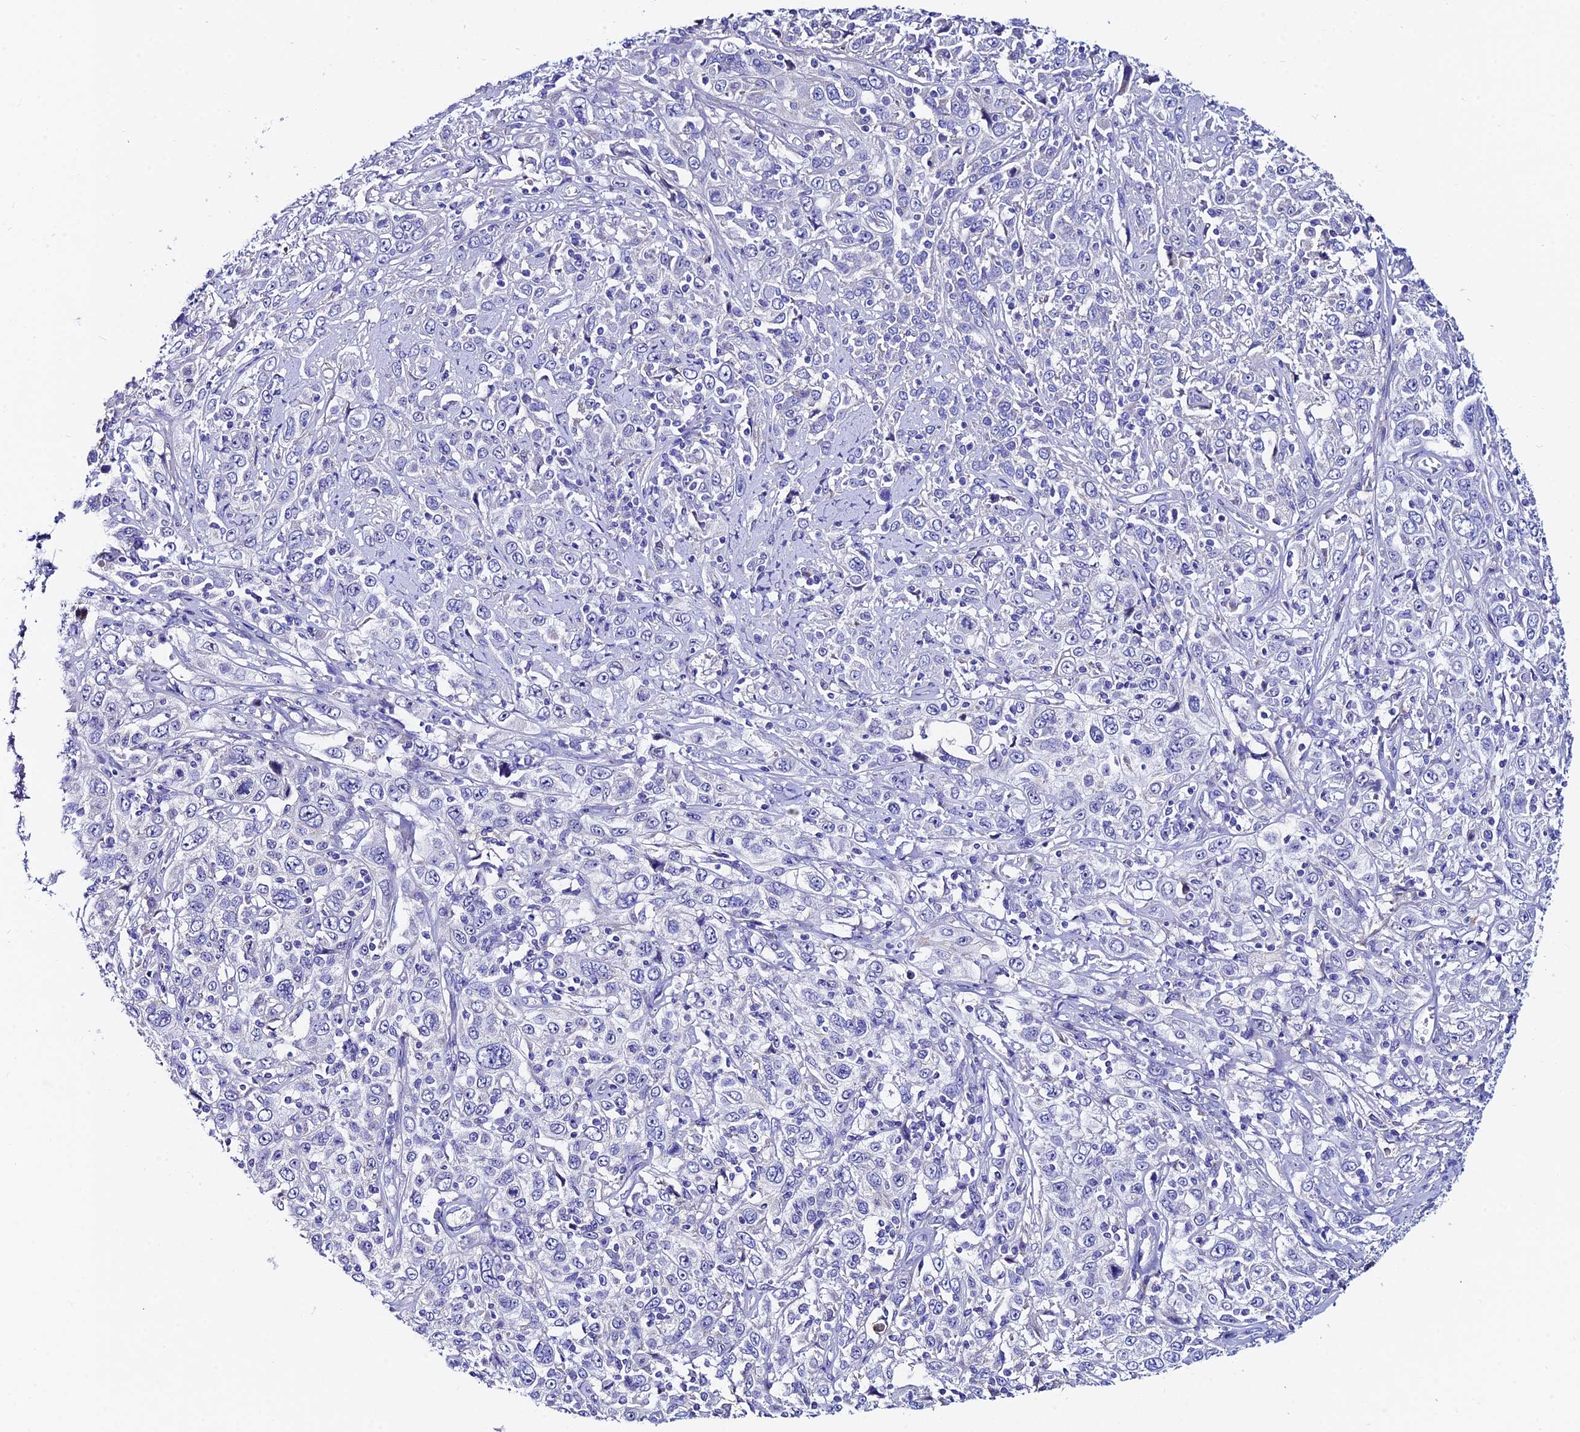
{"staining": {"intensity": "negative", "quantity": "none", "location": "none"}, "tissue": "cervical cancer", "cell_type": "Tumor cells", "image_type": "cancer", "snomed": [{"axis": "morphology", "description": "Squamous cell carcinoma, NOS"}, {"axis": "topography", "description": "Cervix"}], "caption": "This photomicrograph is of cervical squamous cell carcinoma stained with immunohistochemistry to label a protein in brown with the nuclei are counter-stained blue. There is no positivity in tumor cells.", "gene": "CEP41", "patient": {"sex": "female", "age": 46}}